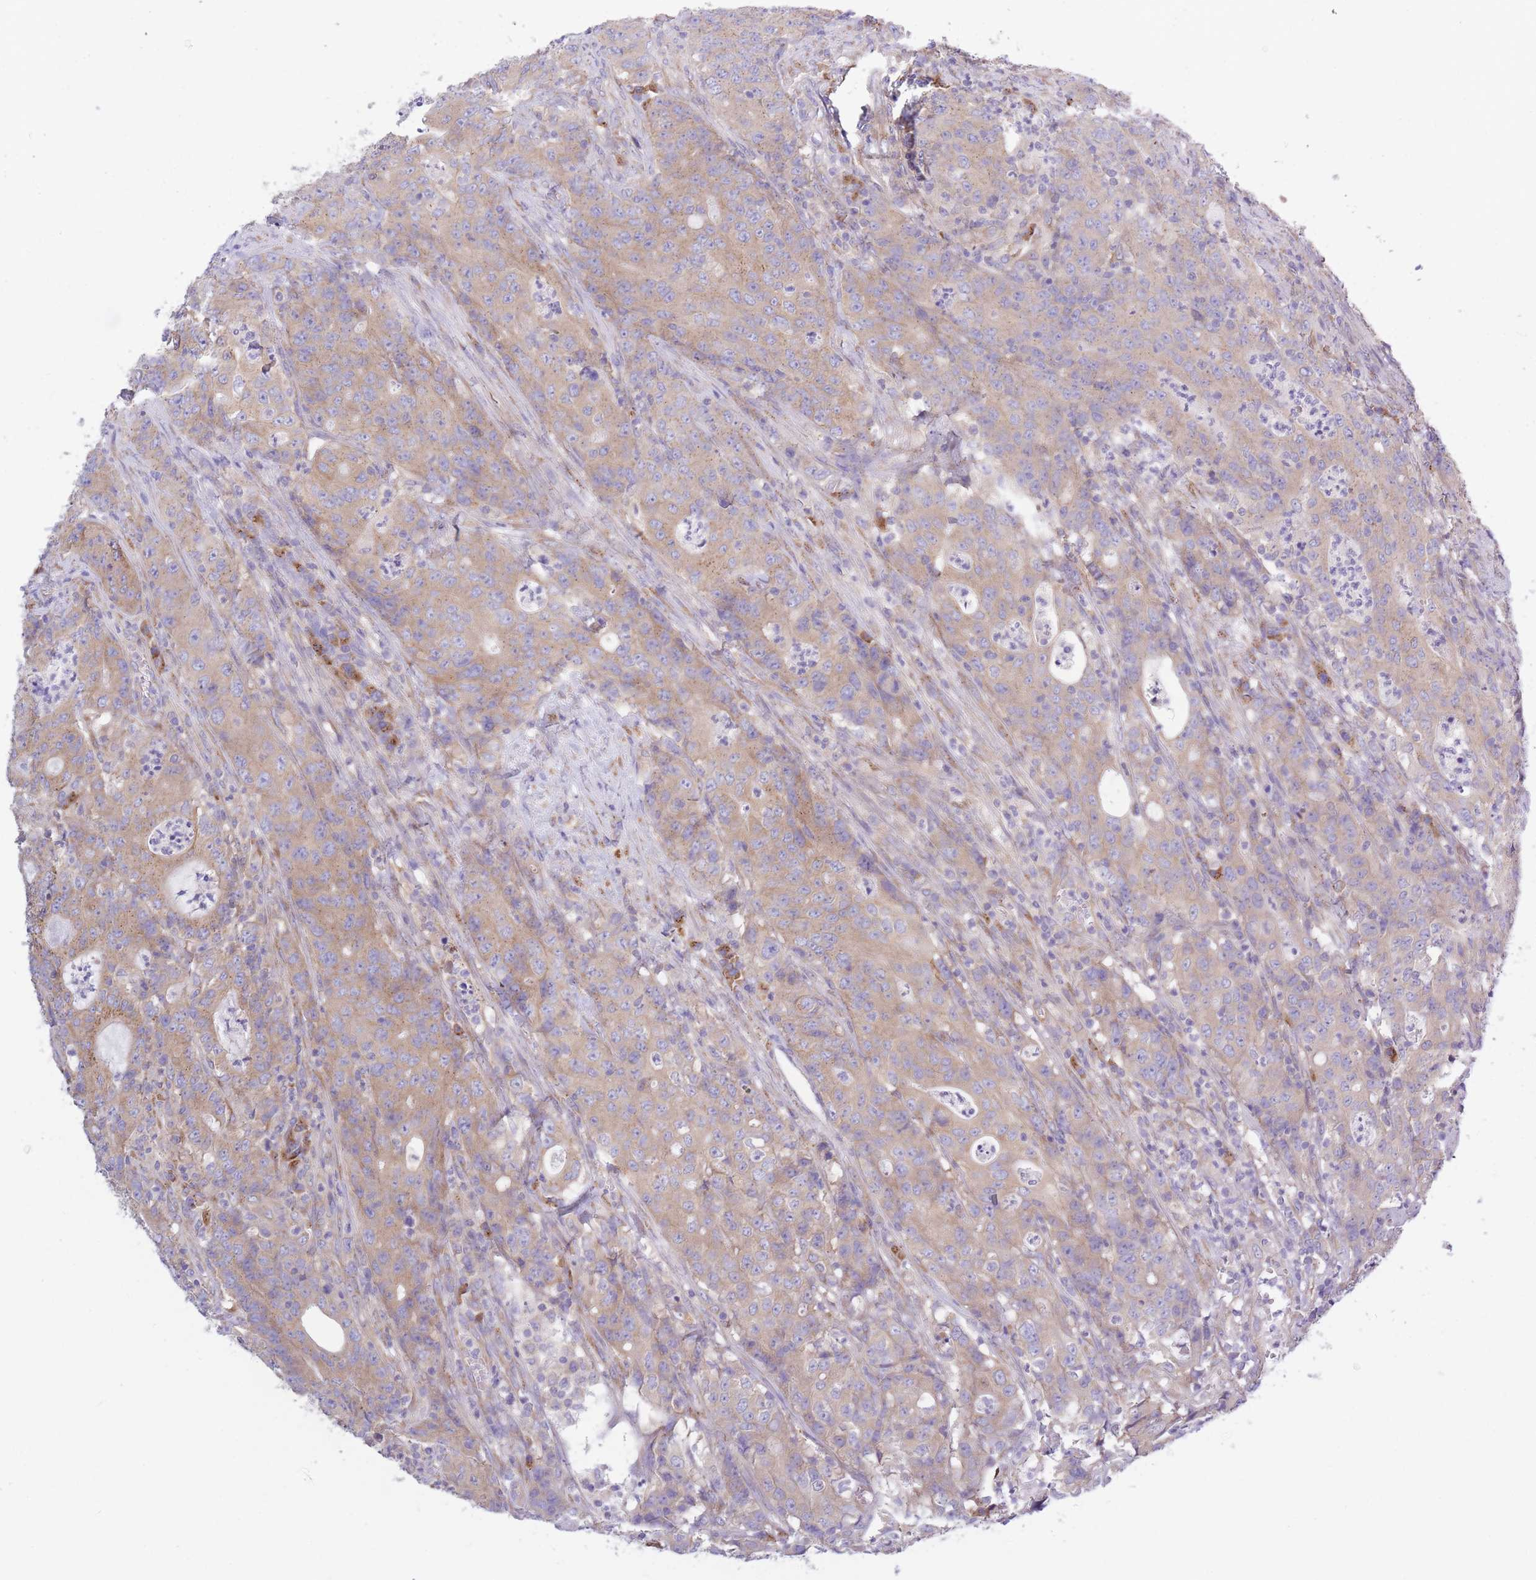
{"staining": {"intensity": "weak", "quantity": "25%-75%", "location": "cytoplasmic/membranous"}, "tissue": "colorectal cancer", "cell_type": "Tumor cells", "image_type": "cancer", "snomed": [{"axis": "morphology", "description": "Adenocarcinoma, NOS"}, {"axis": "topography", "description": "Colon"}], "caption": "This photomicrograph exhibits IHC staining of human colorectal adenocarcinoma, with low weak cytoplasmic/membranous staining in about 25%-75% of tumor cells.", "gene": "COPG2", "patient": {"sex": "male", "age": 83}}